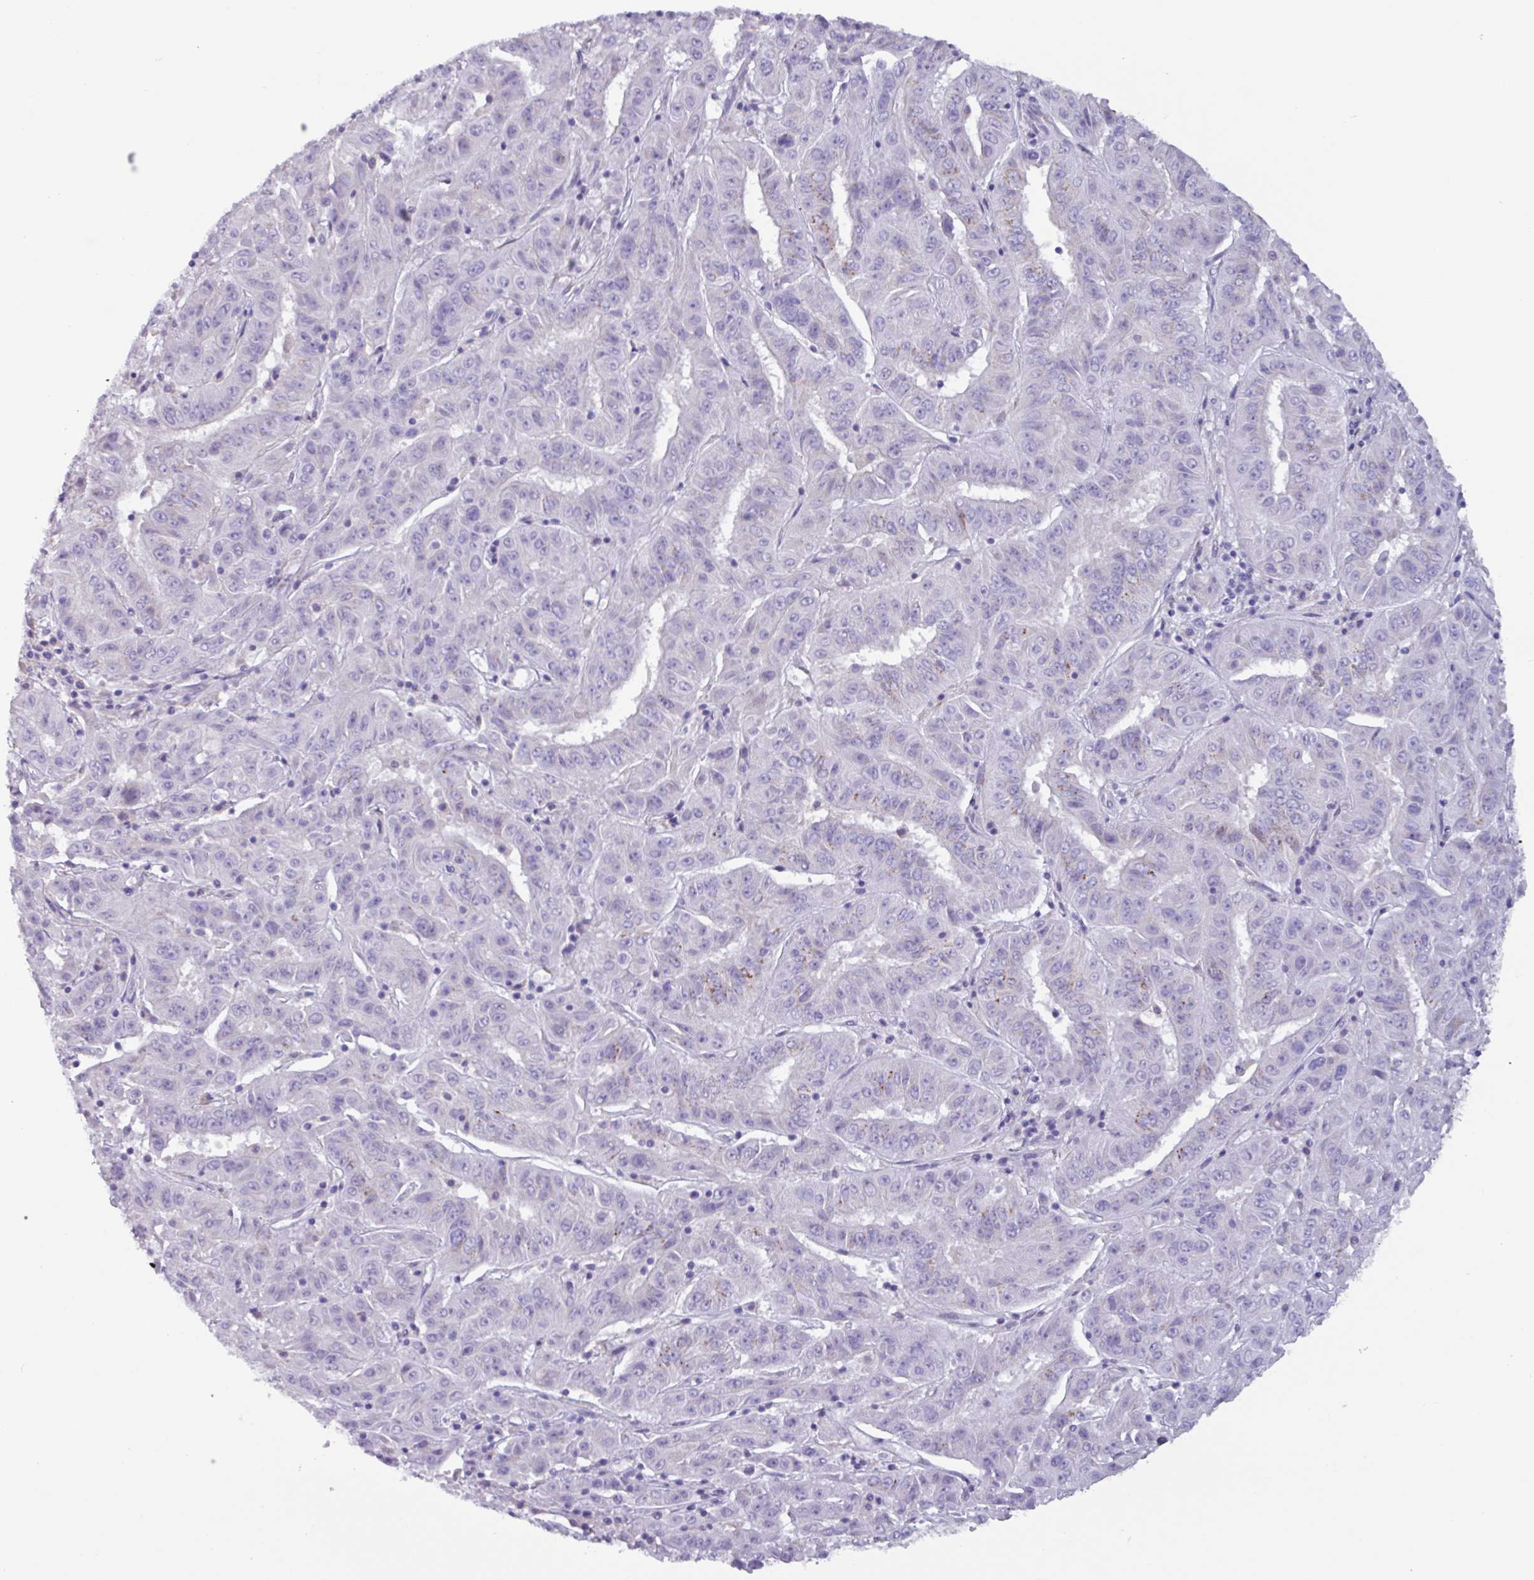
{"staining": {"intensity": "negative", "quantity": "none", "location": "none"}, "tissue": "pancreatic cancer", "cell_type": "Tumor cells", "image_type": "cancer", "snomed": [{"axis": "morphology", "description": "Adenocarcinoma, NOS"}, {"axis": "topography", "description": "Pancreas"}], "caption": "A histopathology image of pancreatic cancer stained for a protein displays no brown staining in tumor cells.", "gene": "ADGRE1", "patient": {"sex": "male", "age": 63}}